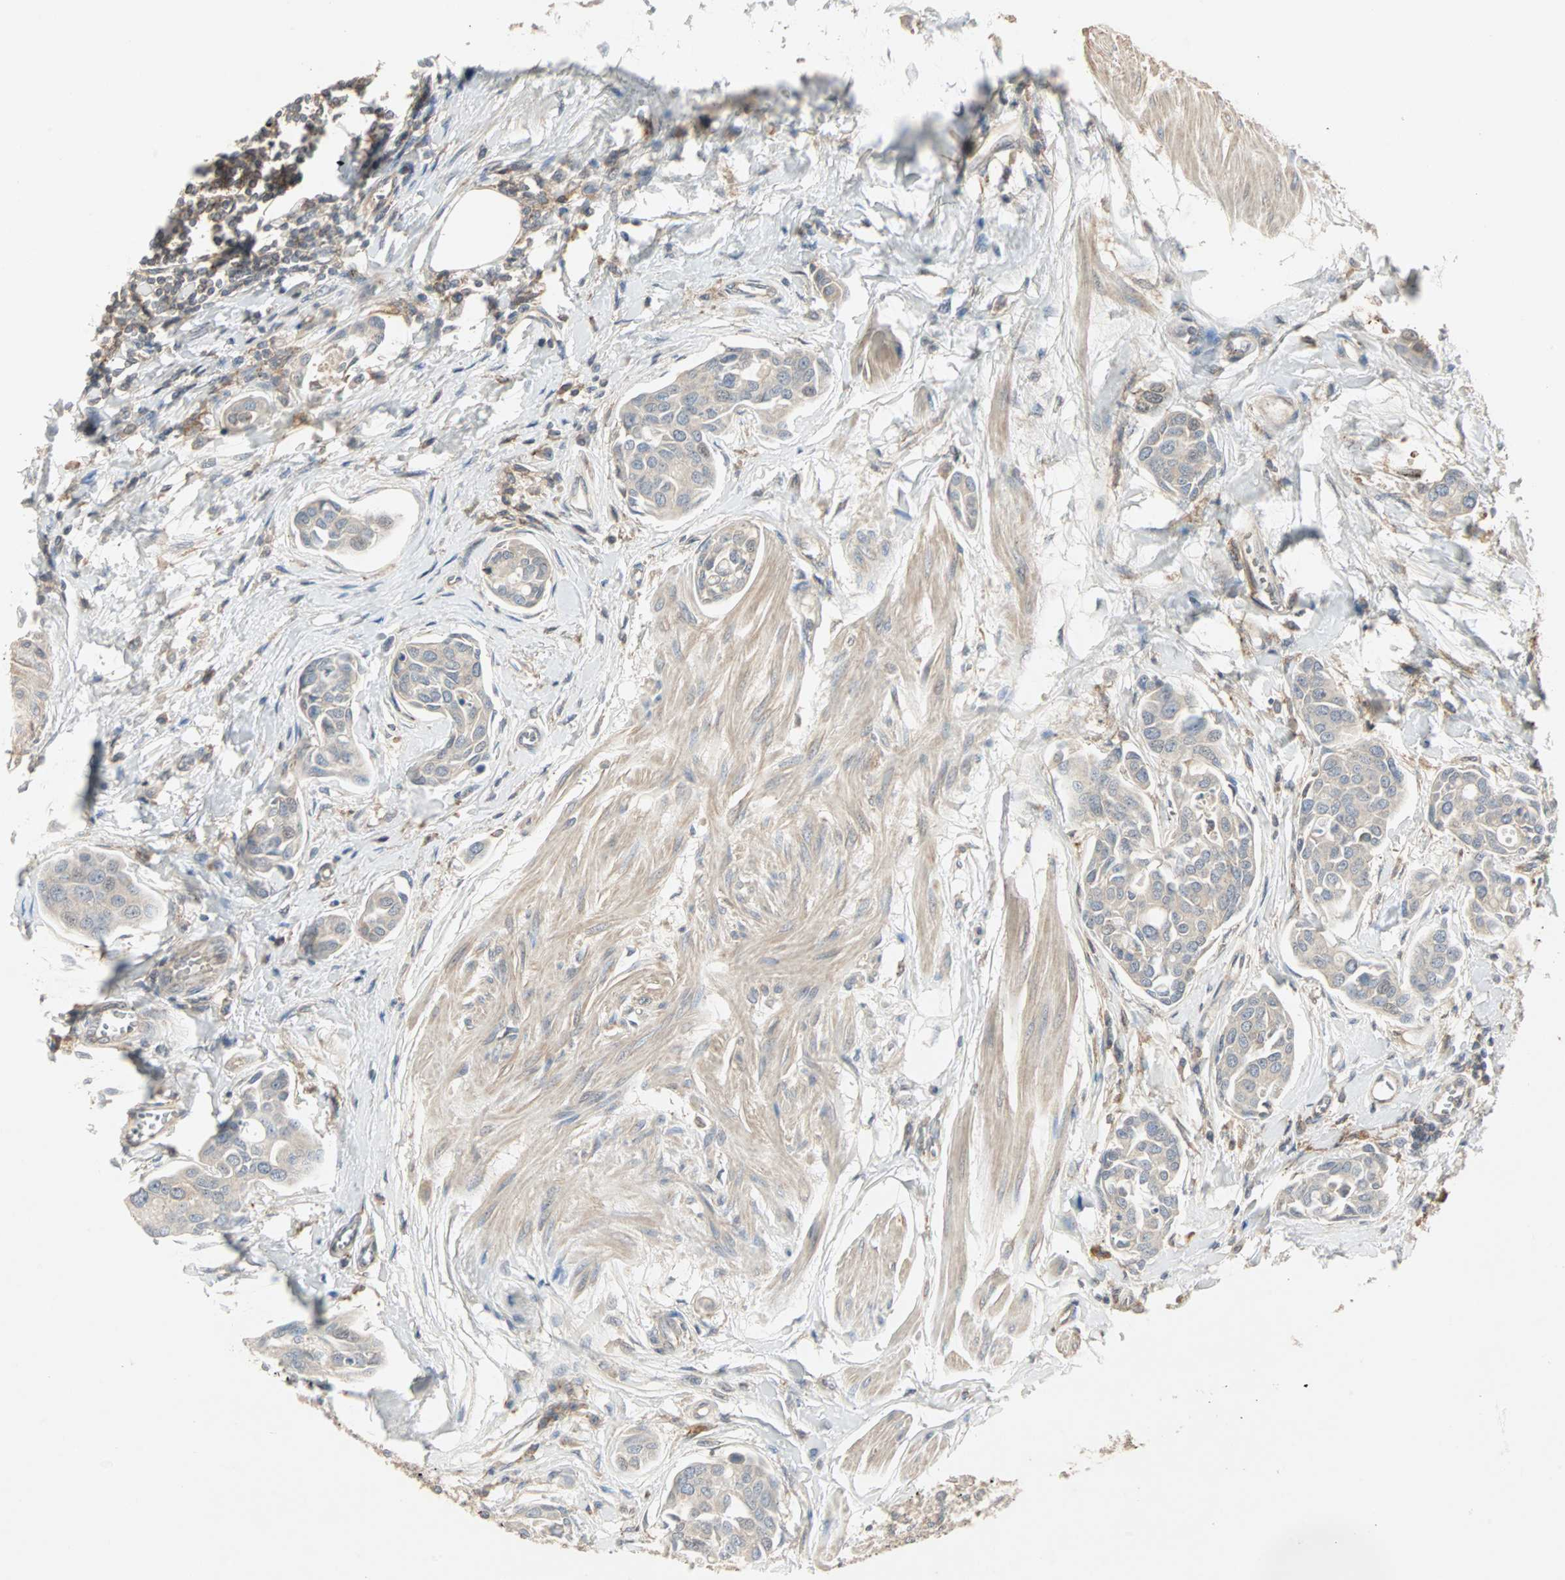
{"staining": {"intensity": "weak", "quantity": ">75%", "location": "cytoplasmic/membranous"}, "tissue": "urothelial cancer", "cell_type": "Tumor cells", "image_type": "cancer", "snomed": [{"axis": "morphology", "description": "Urothelial carcinoma, High grade"}, {"axis": "topography", "description": "Urinary bladder"}], "caption": "Protein staining by immunohistochemistry (IHC) reveals weak cytoplasmic/membranous positivity in approximately >75% of tumor cells in urothelial carcinoma (high-grade).", "gene": "GNAI2", "patient": {"sex": "male", "age": 78}}